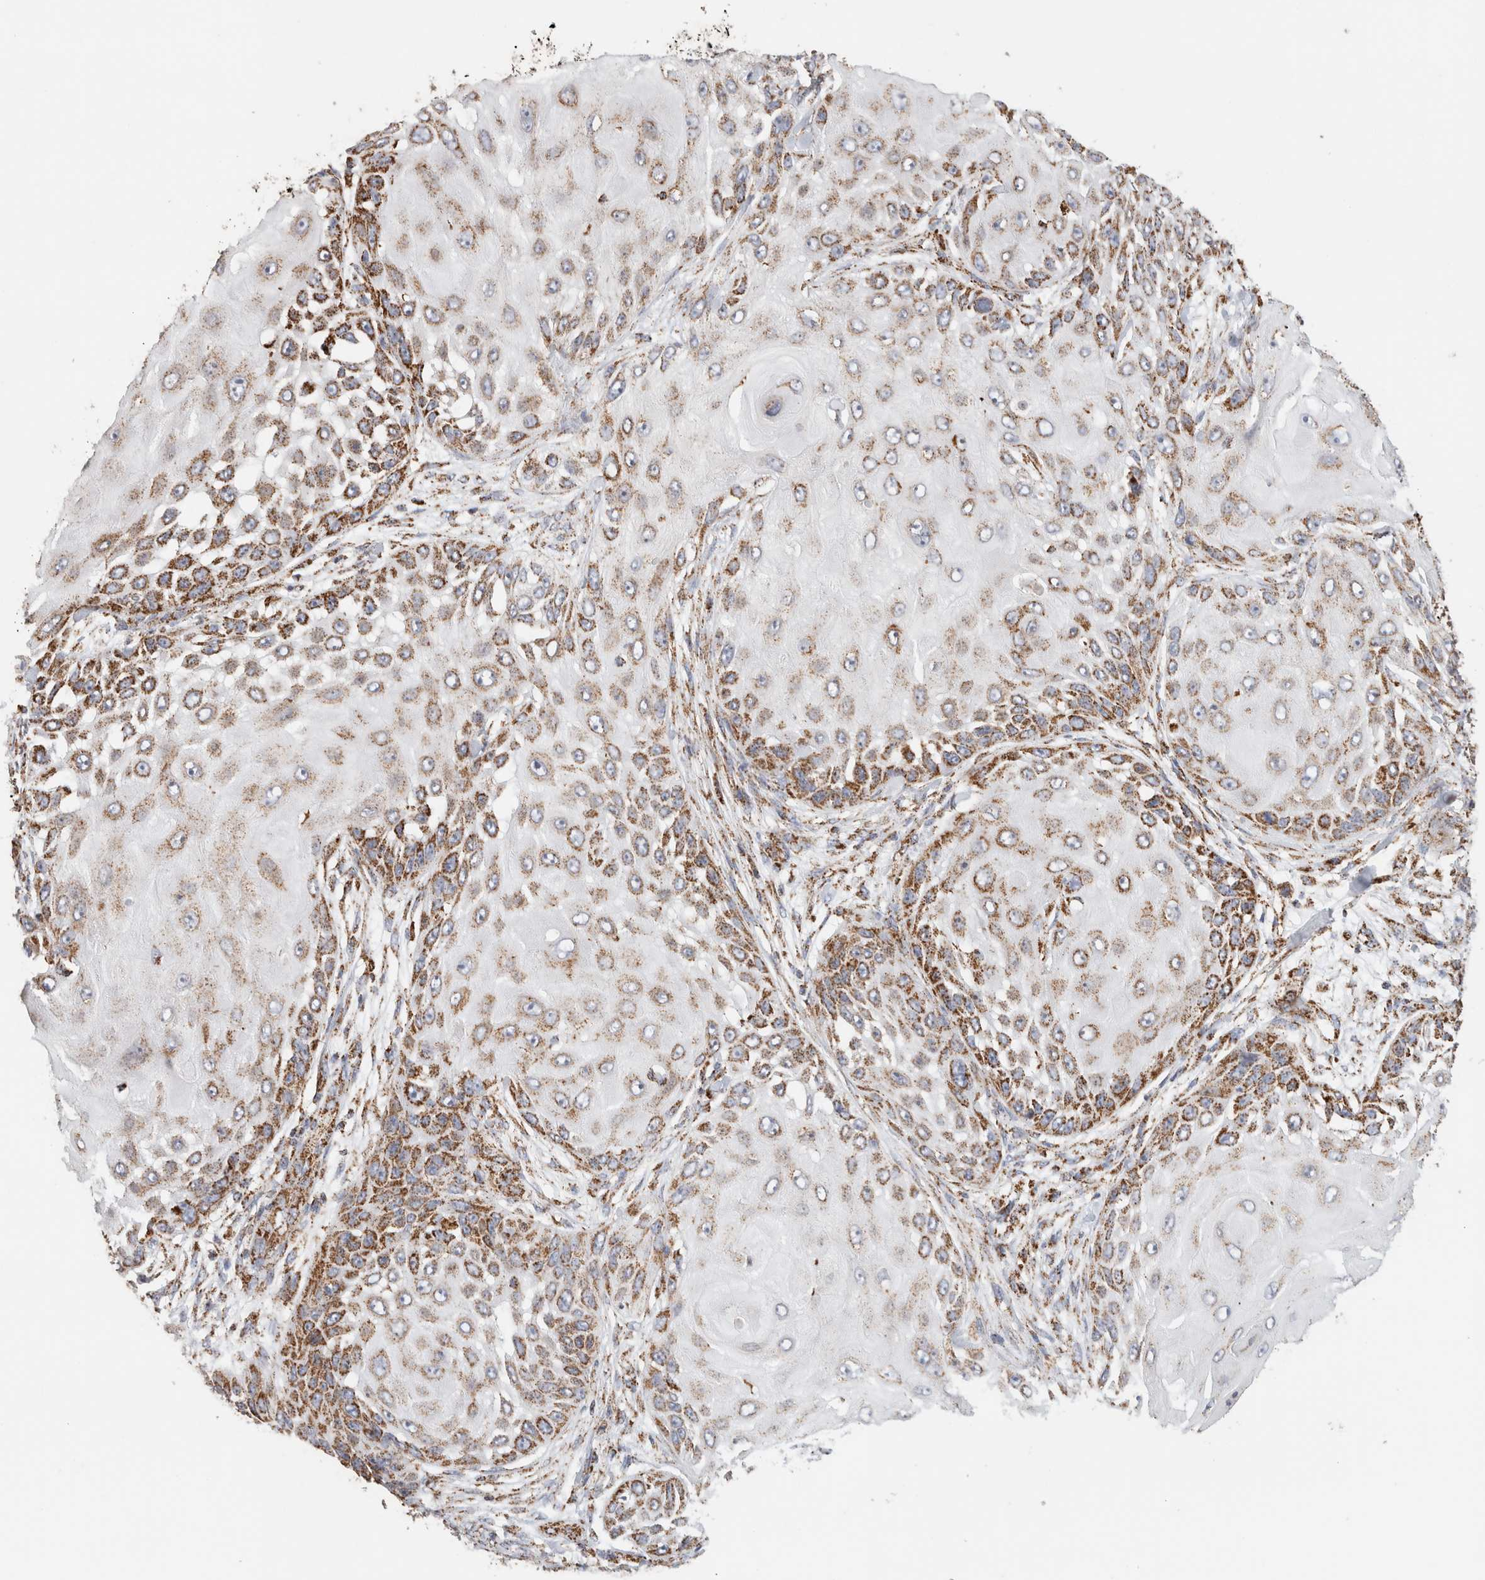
{"staining": {"intensity": "moderate", "quantity": ">75%", "location": "cytoplasmic/membranous"}, "tissue": "skin cancer", "cell_type": "Tumor cells", "image_type": "cancer", "snomed": [{"axis": "morphology", "description": "Squamous cell carcinoma, NOS"}, {"axis": "topography", "description": "Skin"}], "caption": "Immunohistochemistry image of squamous cell carcinoma (skin) stained for a protein (brown), which exhibits medium levels of moderate cytoplasmic/membranous positivity in approximately >75% of tumor cells.", "gene": "C1QBP", "patient": {"sex": "female", "age": 44}}